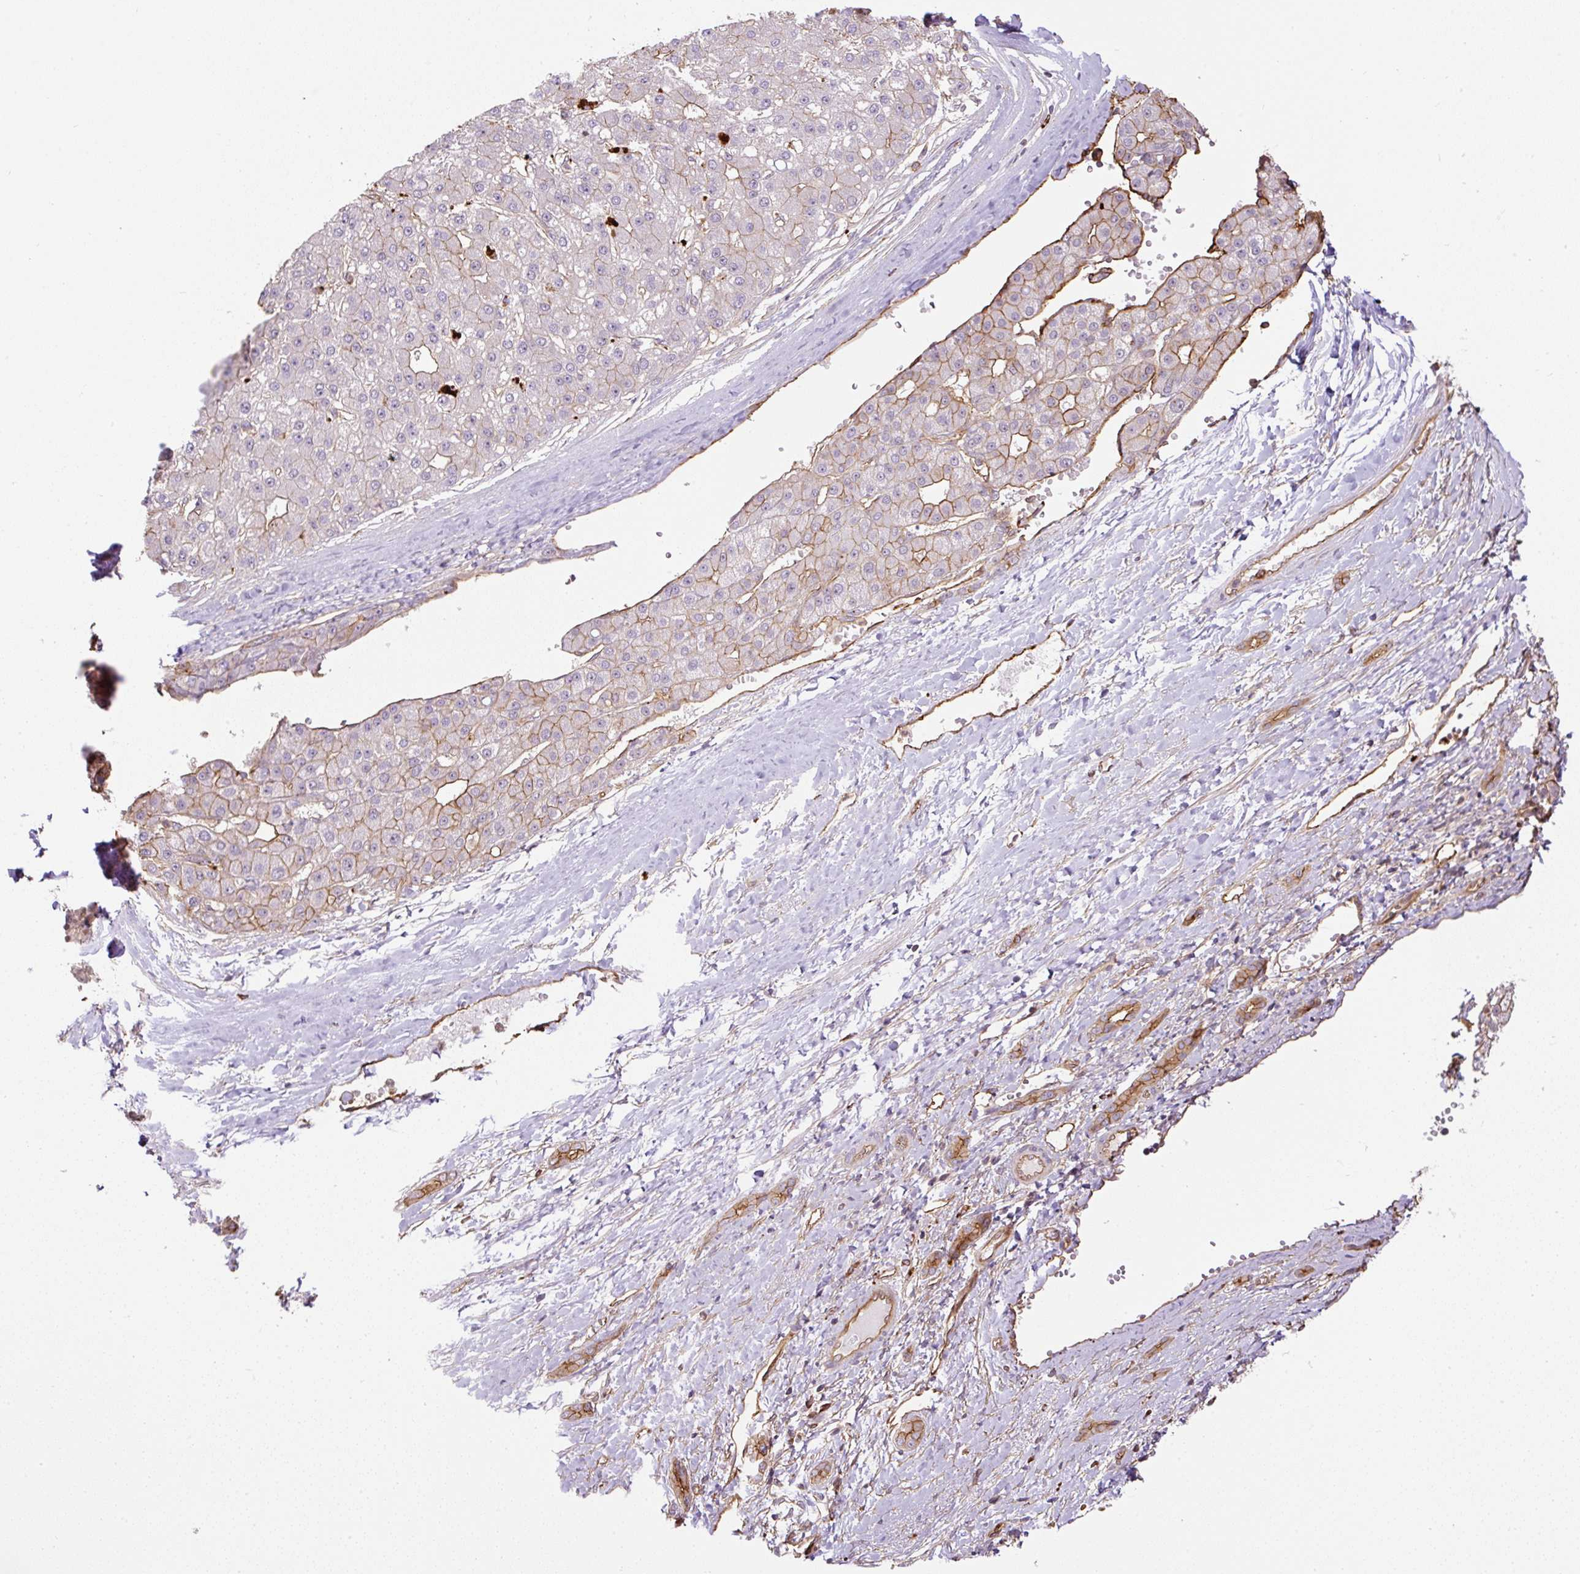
{"staining": {"intensity": "moderate", "quantity": "25%-75%", "location": "cytoplasmic/membranous"}, "tissue": "liver cancer", "cell_type": "Tumor cells", "image_type": "cancer", "snomed": [{"axis": "morphology", "description": "Carcinoma, Hepatocellular, NOS"}, {"axis": "topography", "description": "Liver"}], "caption": "Immunohistochemical staining of human hepatocellular carcinoma (liver) shows medium levels of moderate cytoplasmic/membranous staining in about 25%-75% of tumor cells. (DAB (3,3'-diaminobenzidine) = brown stain, brightfield microscopy at high magnification).", "gene": "B3GALT5", "patient": {"sex": "male", "age": 67}}